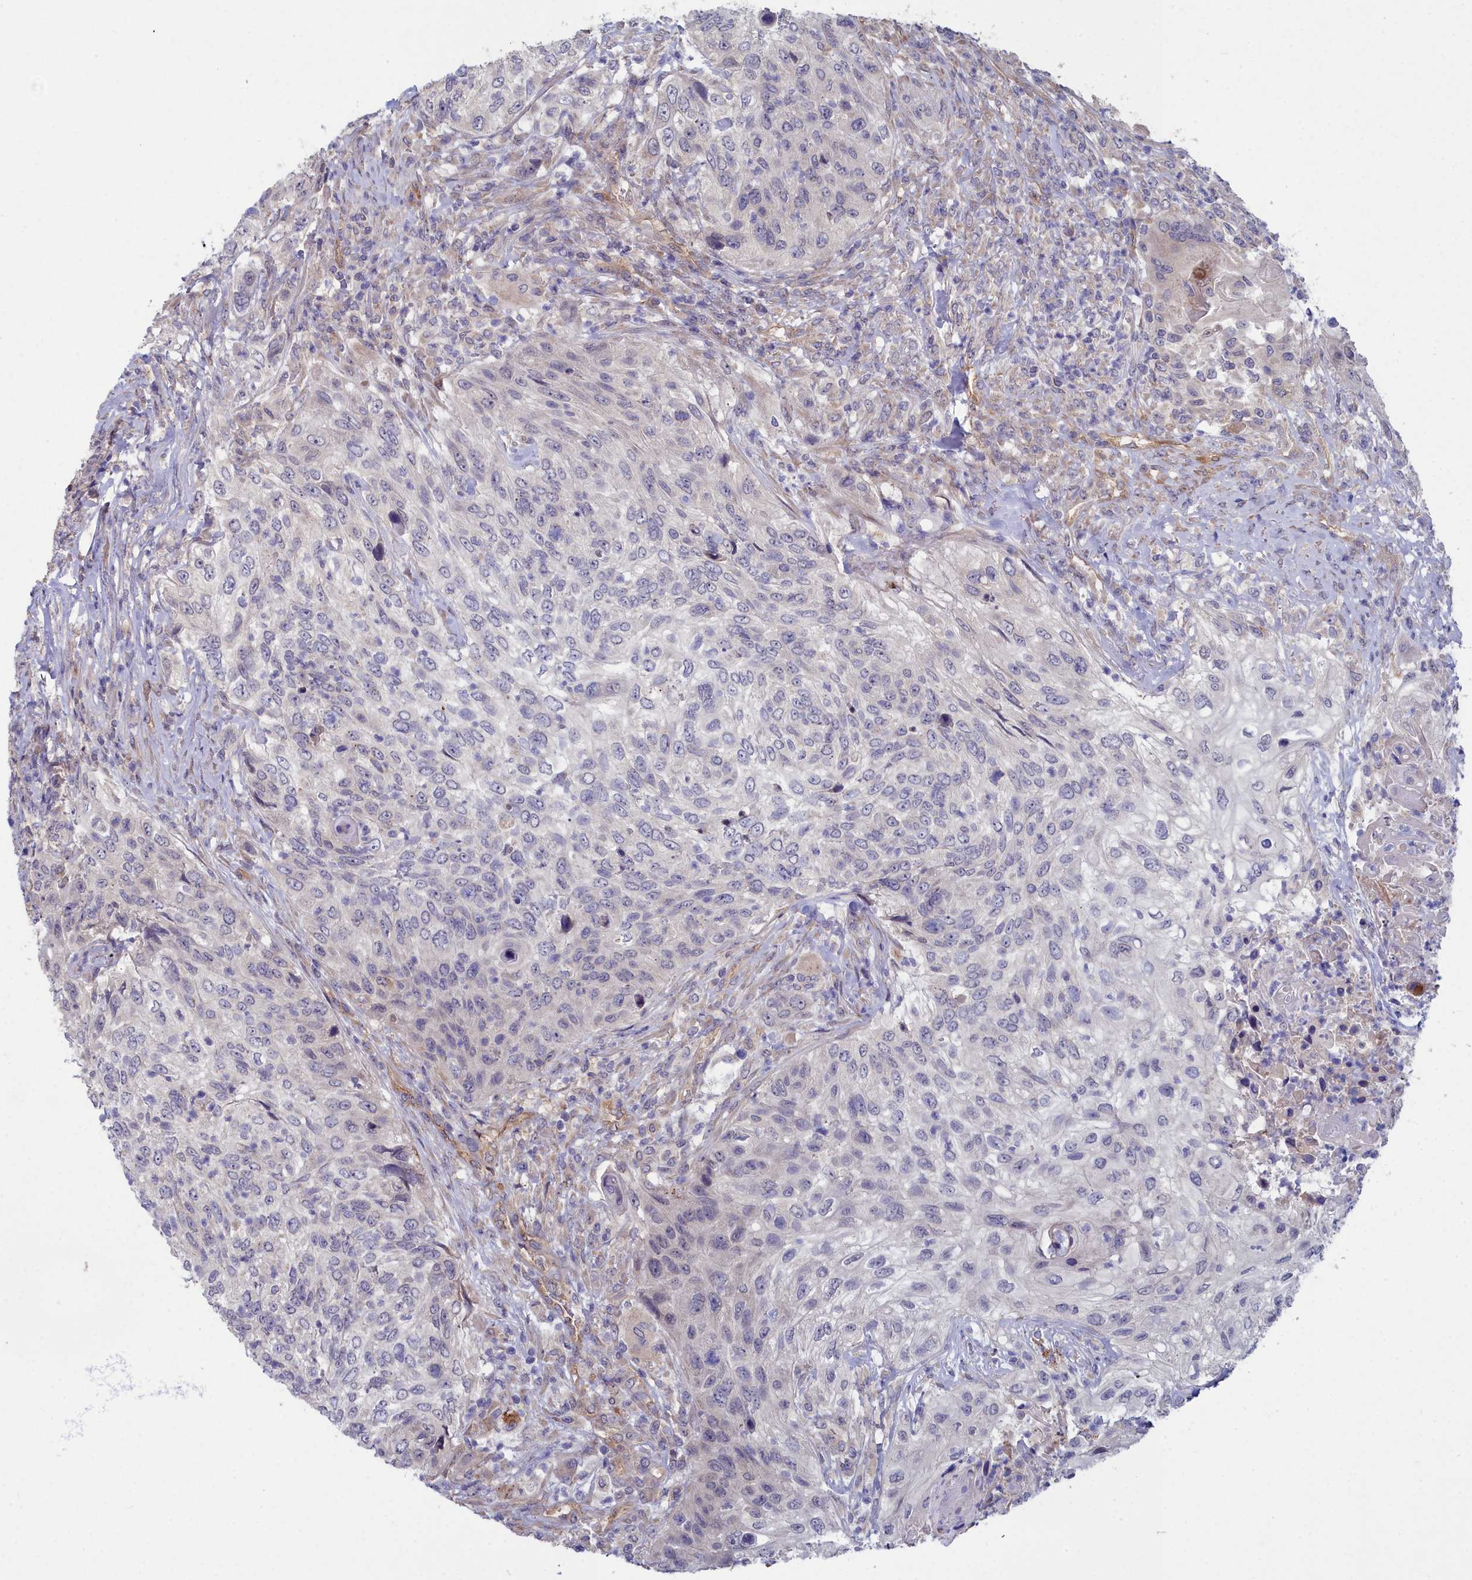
{"staining": {"intensity": "moderate", "quantity": "<25%", "location": "cytoplasmic/membranous"}, "tissue": "urothelial cancer", "cell_type": "Tumor cells", "image_type": "cancer", "snomed": [{"axis": "morphology", "description": "Urothelial carcinoma, High grade"}, {"axis": "topography", "description": "Urinary bladder"}], "caption": "Tumor cells reveal moderate cytoplasmic/membranous expression in about <25% of cells in high-grade urothelial carcinoma.", "gene": "RDX", "patient": {"sex": "female", "age": 60}}